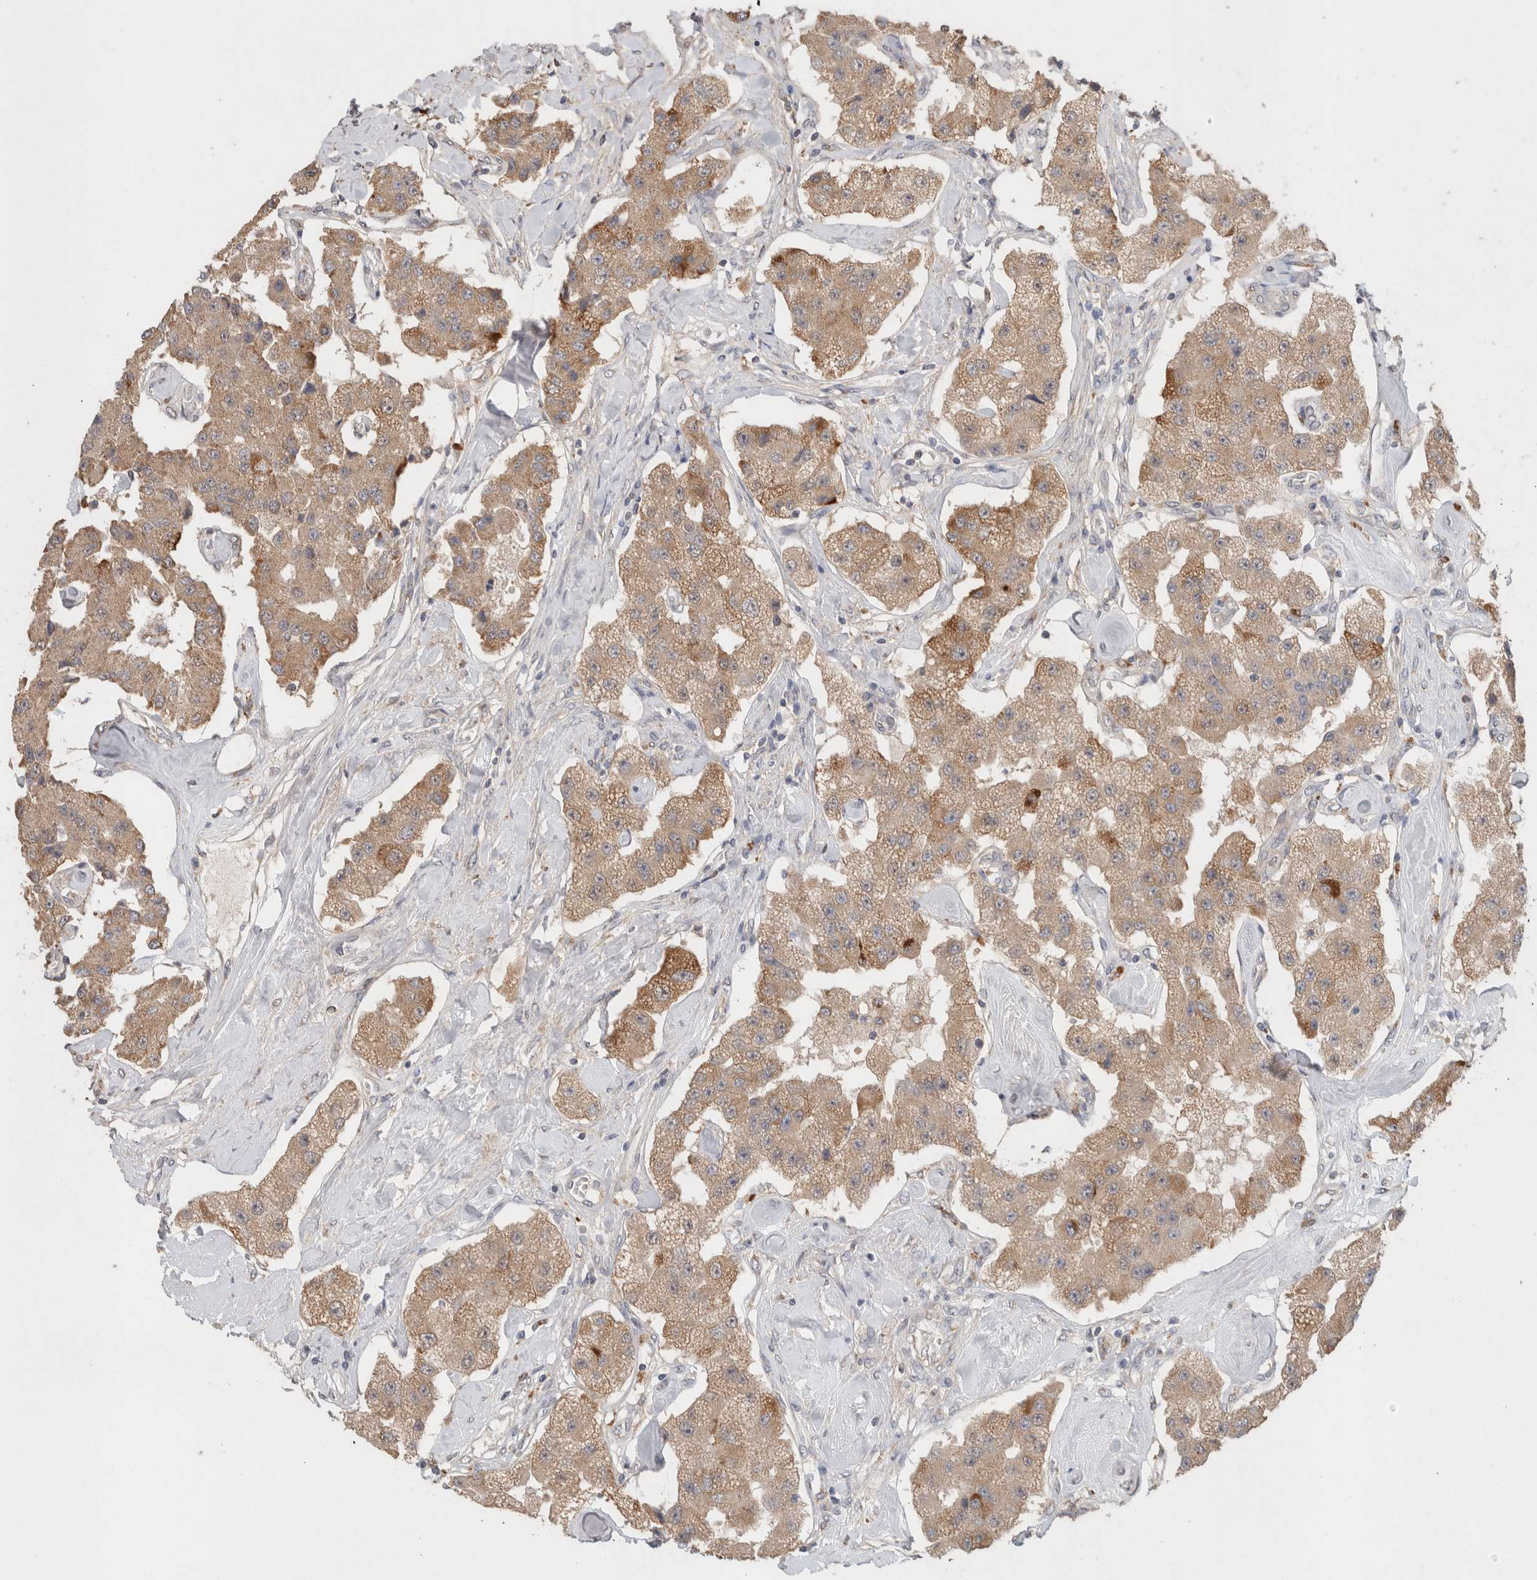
{"staining": {"intensity": "moderate", "quantity": ">75%", "location": "cytoplasmic/membranous"}, "tissue": "carcinoid", "cell_type": "Tumor cells", "image_type": "cancer", "snomed": [{"axis": "morphology", "description": "Carcinoid, malignant, NOS"}, {"axis": "topography", "description": "Pancreas"}], "caption": "The immunohistochemical stain shows moderate cytoplasmic/membranous expression in tumor cells of carcinoid tissue.", "gene": "RAB14", "patient": {"sex": "male", "age": 41}}